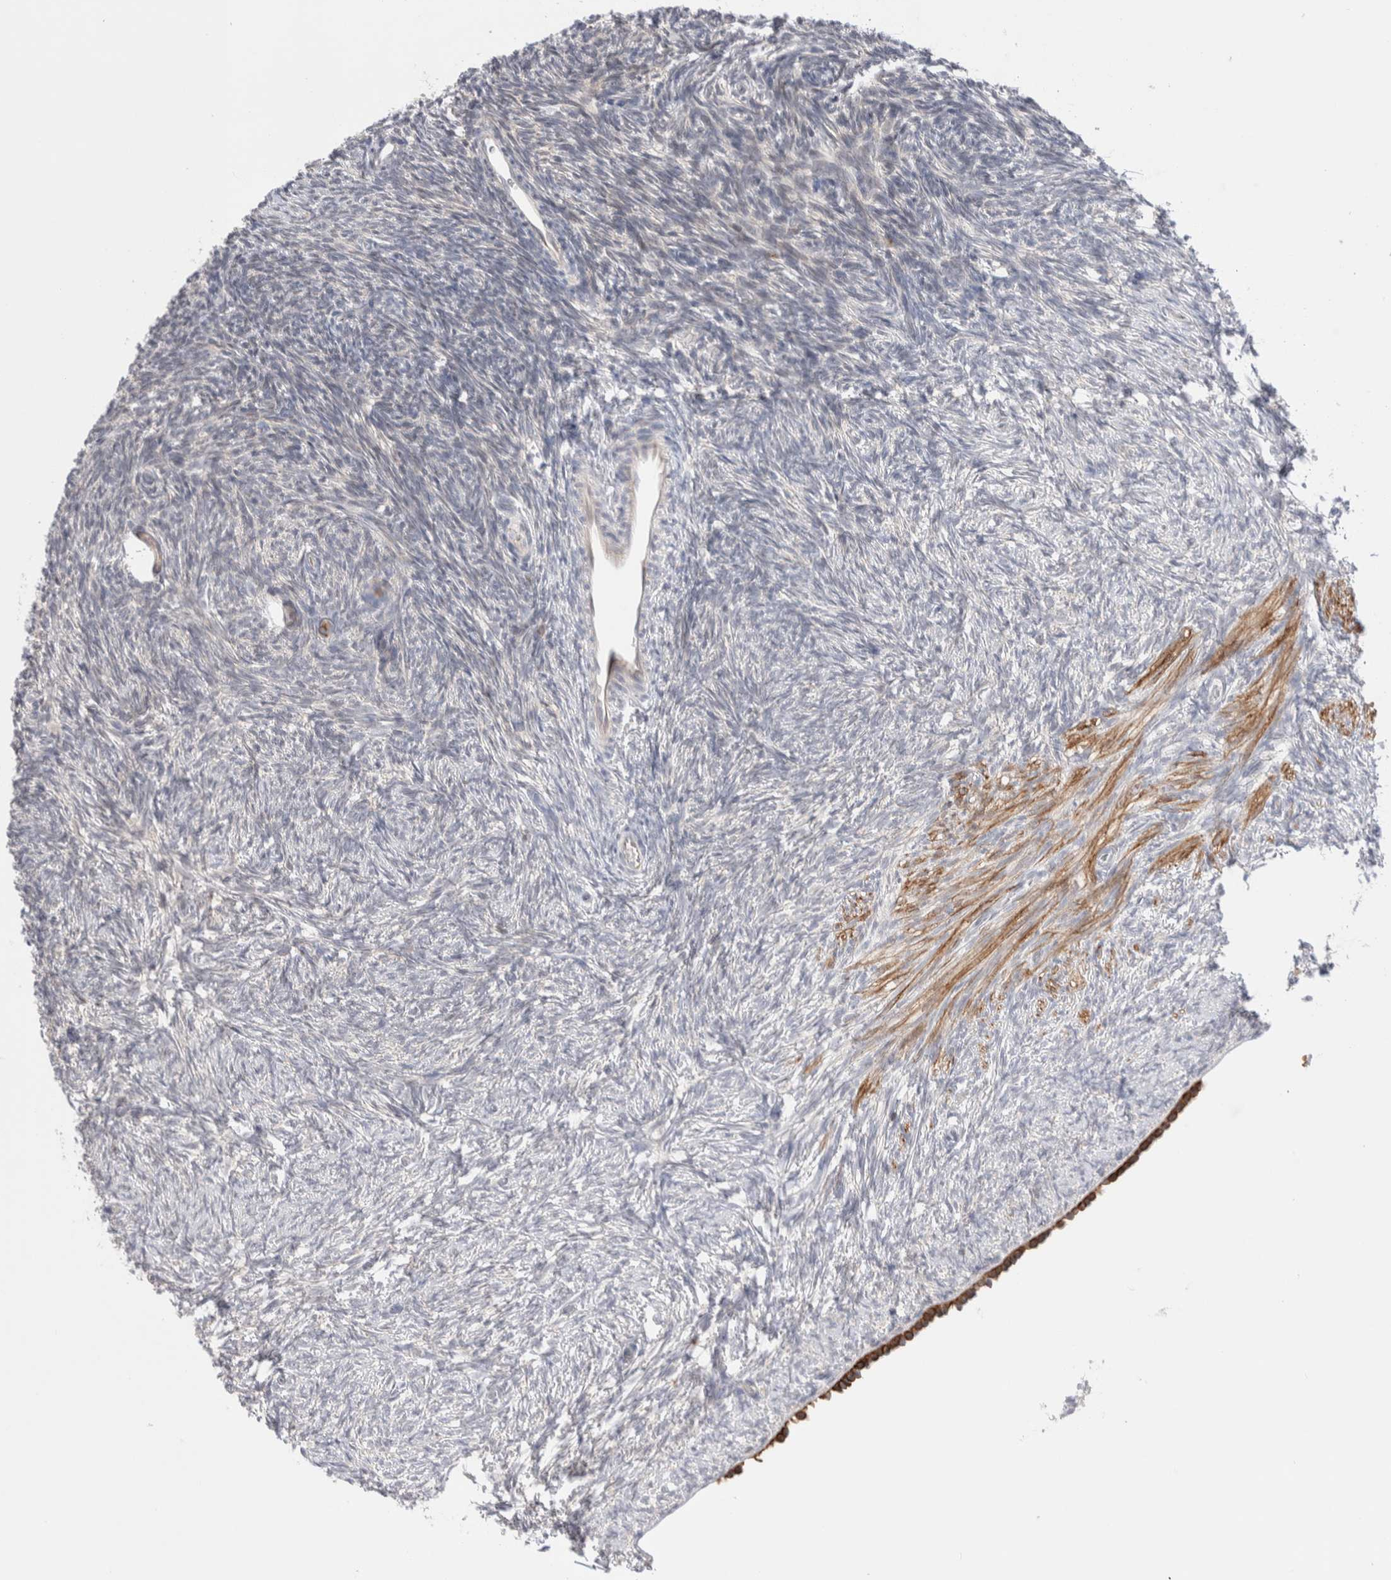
{"staining": {"intensity": "weak", "quantity": ">75%", "location": "cytoplasmic/membranous"}, "tissue": "ovary", "cell_type": "Follicle cells", "image_type": "normal", "snomed": [{"axis": "morphology", "description": "Normal tissue, NOS"}, {"axis": "topography", "description": "Ovary"}], "caption": "Protein expression analysis of normal ovary demonstrates weak cytoplasmic/membranous expression in approximately >75% of follicle cells. The protein of interest is shown in brown color, while the nuclei are stained blue.", "gene": "C1orf112", "patient": {"sex": "female", "age": 34}}